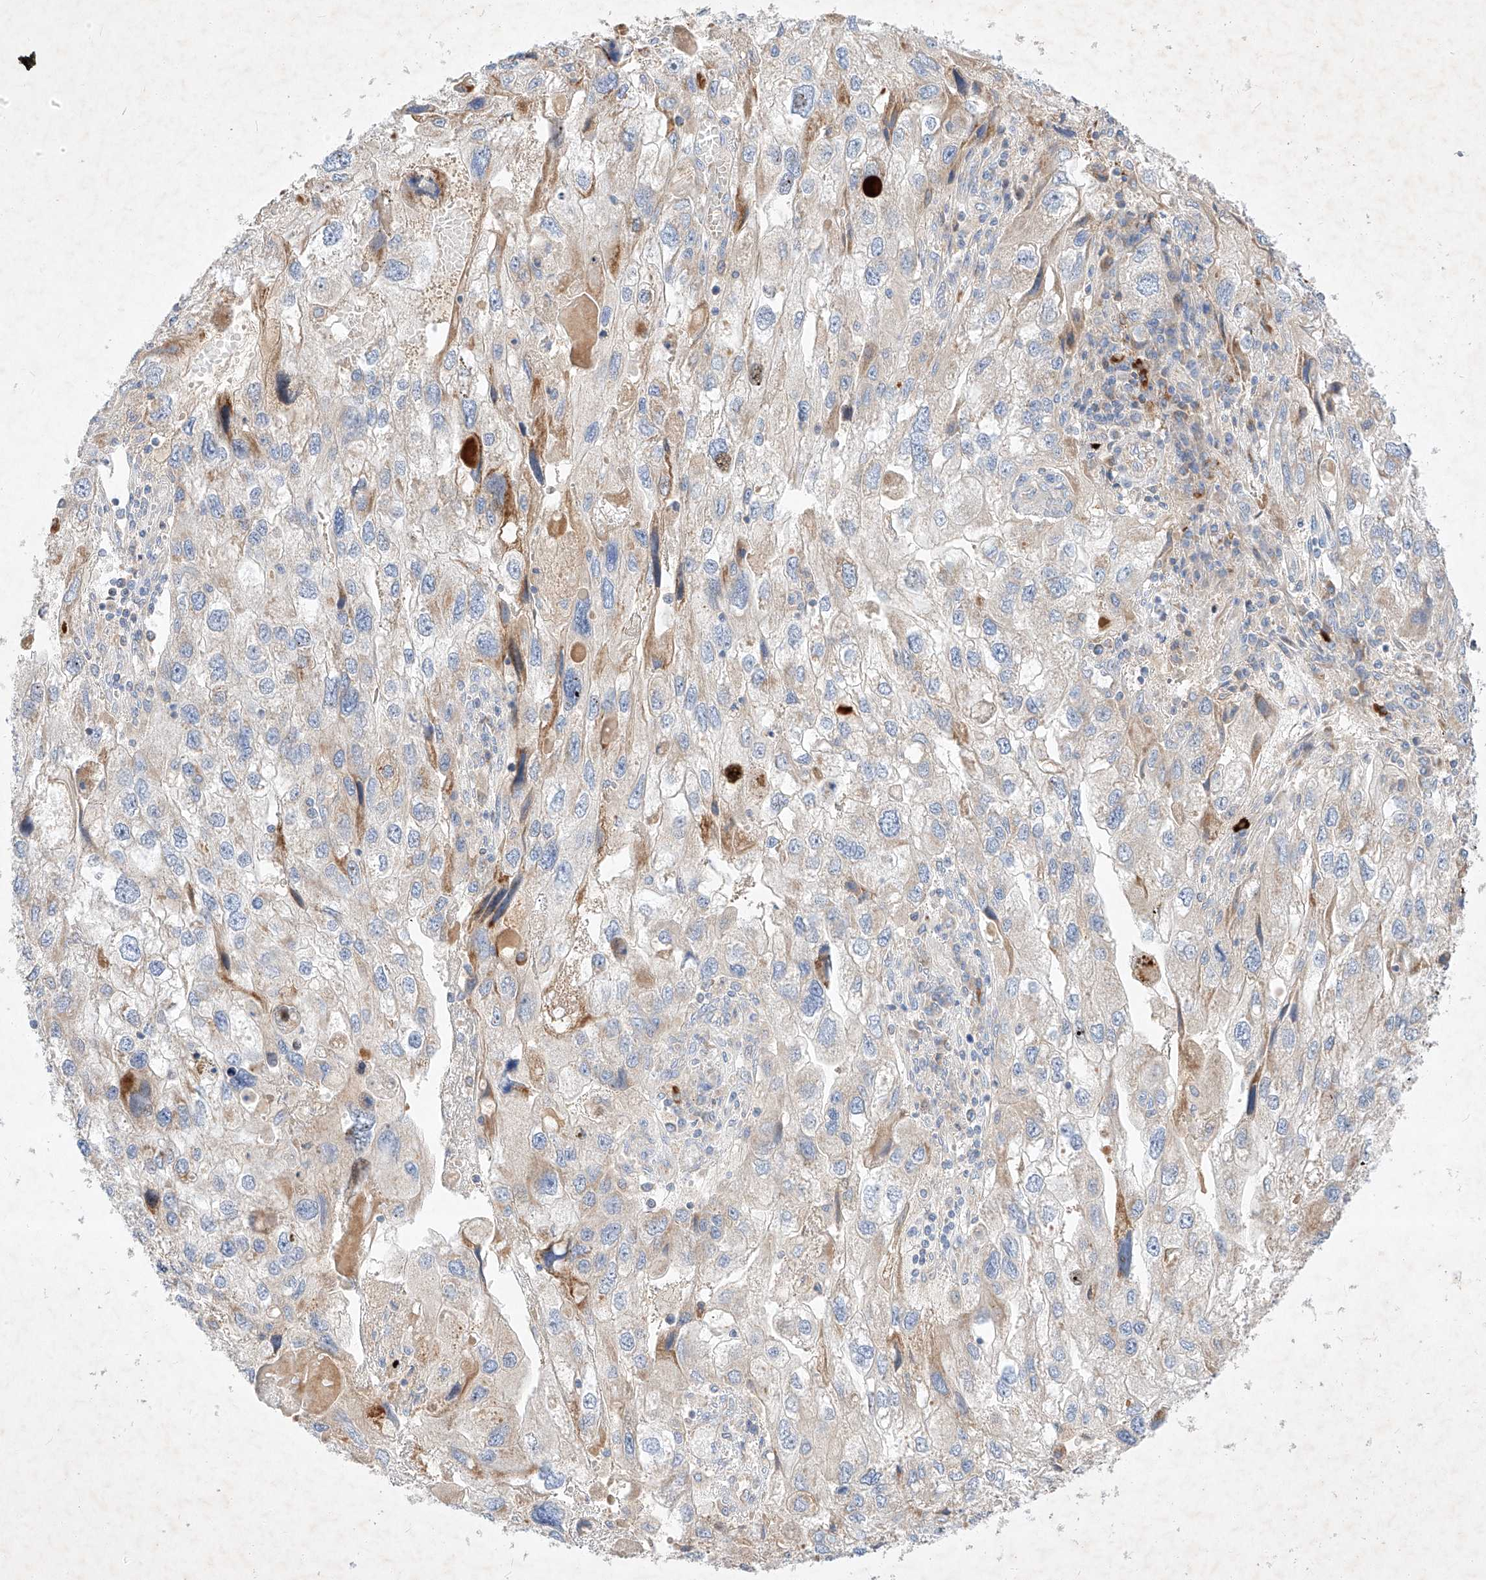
{"staining": {"intensity": "moderate", "quantity": "<25%", "location": "cytoplasmic/membranous"}, "tissue": "endometrial cancer", "cell_type": "Tumor cells", "image_type": "cancer", "snomed": [{"axis": "morphology", "description": "Adenocarcinoma, NOS"}, {"axis": "topography", "description": "Endometrium"}], "caption": "The histopathology image reveals a brown stain indicating the presence of a protein in the cytoplasmic/membranous of tumor cells in endometrial cancer (adenocarcinoma). (brown staining indicates protein expression, while blue staining denotes nuclei).", "gene": "OSGEPL1", "patient": {"sex": "female", "age": 49}}